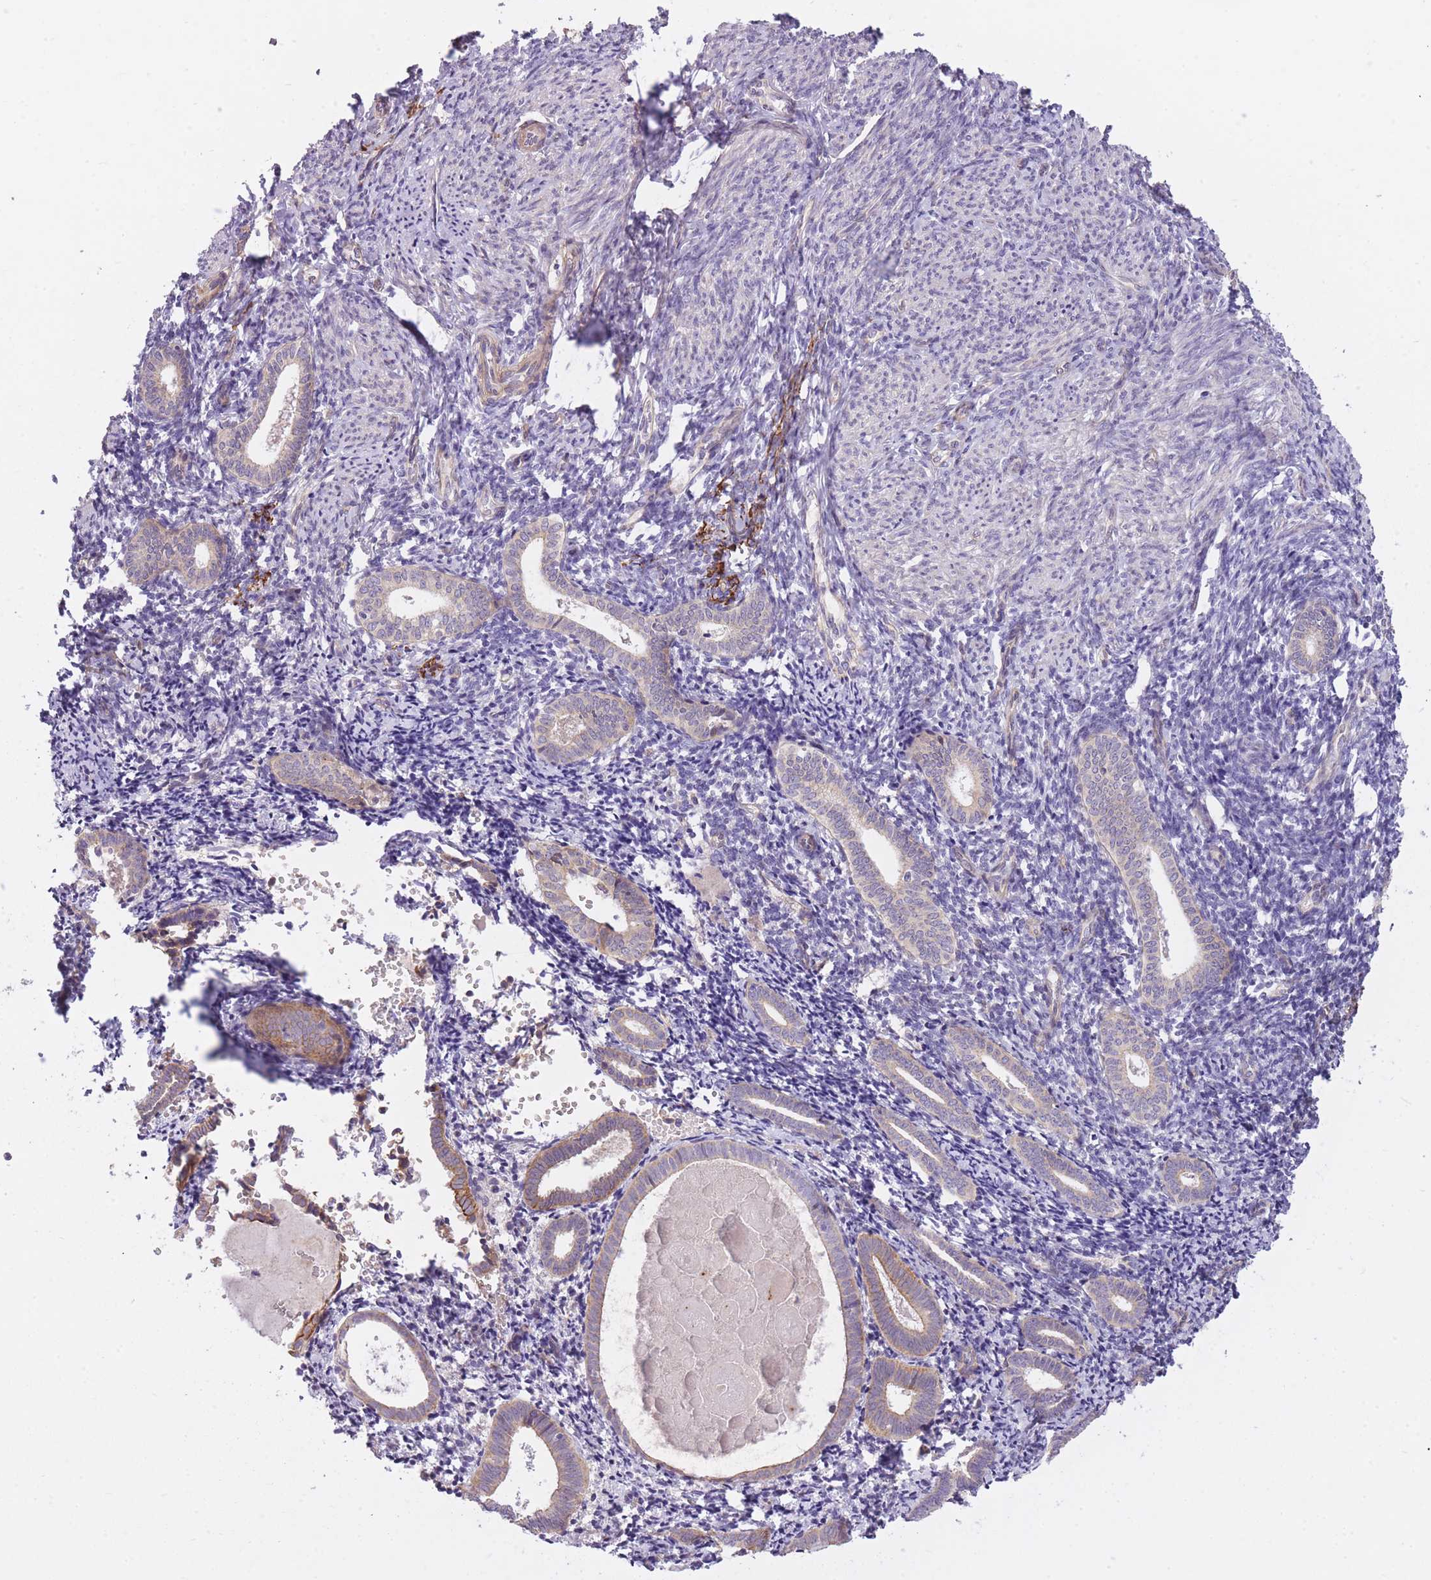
{"staining": {"intensity": "negative", "quantity": "none", "location": "none"}, "tissue": "endometrium", "cell_type": "Cells in endometrial stroma", "image_type": "normal", "snomed": [{"axis": "morphology", "description": "Normal tissue, NOS"}, {"axis": "topography", "description": "Endometrium"}], "caption": "Endometrium stained for a protein using immunohistochemistry (IHC) exhibits no positivity cells in endometrial stroma.", "gene": "REV1", "patient": {"sex": "female", "age": 54}}